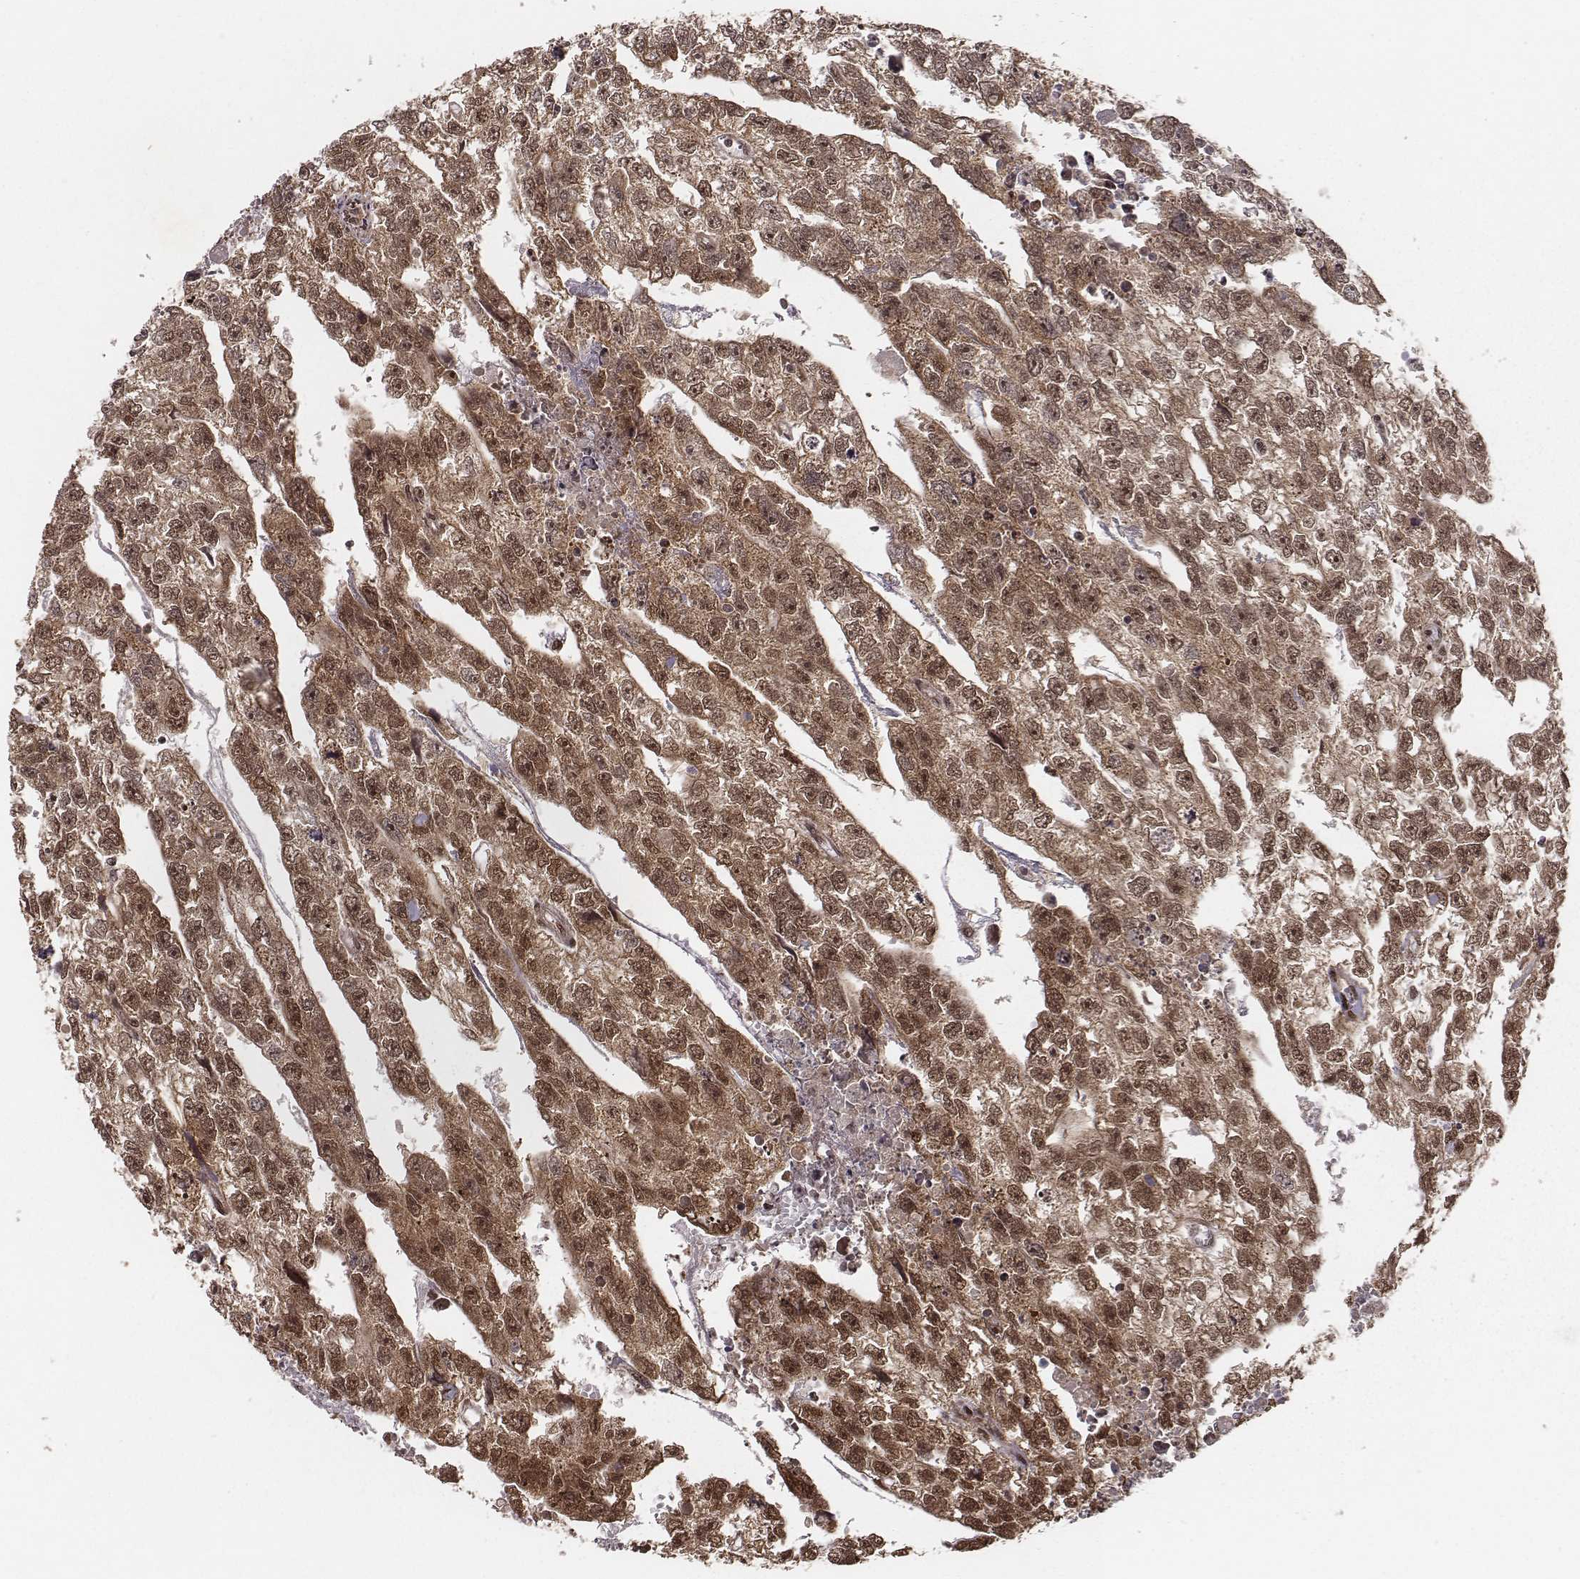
{"staining": {"intensity": "moderate", "quantity": ">75%", "location": "cytoplasmic/membranous,nuclear"}, "tissue": "testis cancer", "cell_type": "Tumor cells", "image_type": "cancer", "snomed": [{"axis": "morphology", "description": "Carcinoma, Embryonal, NOS"}, {"axis": "morphology", "description": "Teratoma, malignant, NOS"}, {"axis": "topography", "description": "Testis"}], "caption": "This image reveals IHC staining of testis embryonal carcinoma, with medium moderate cytoplasmic/membranous and nuclear staining in about >75% of tumor cells.", "gene": "NFX1", "patient": {"sex": "male", "age": 44}}